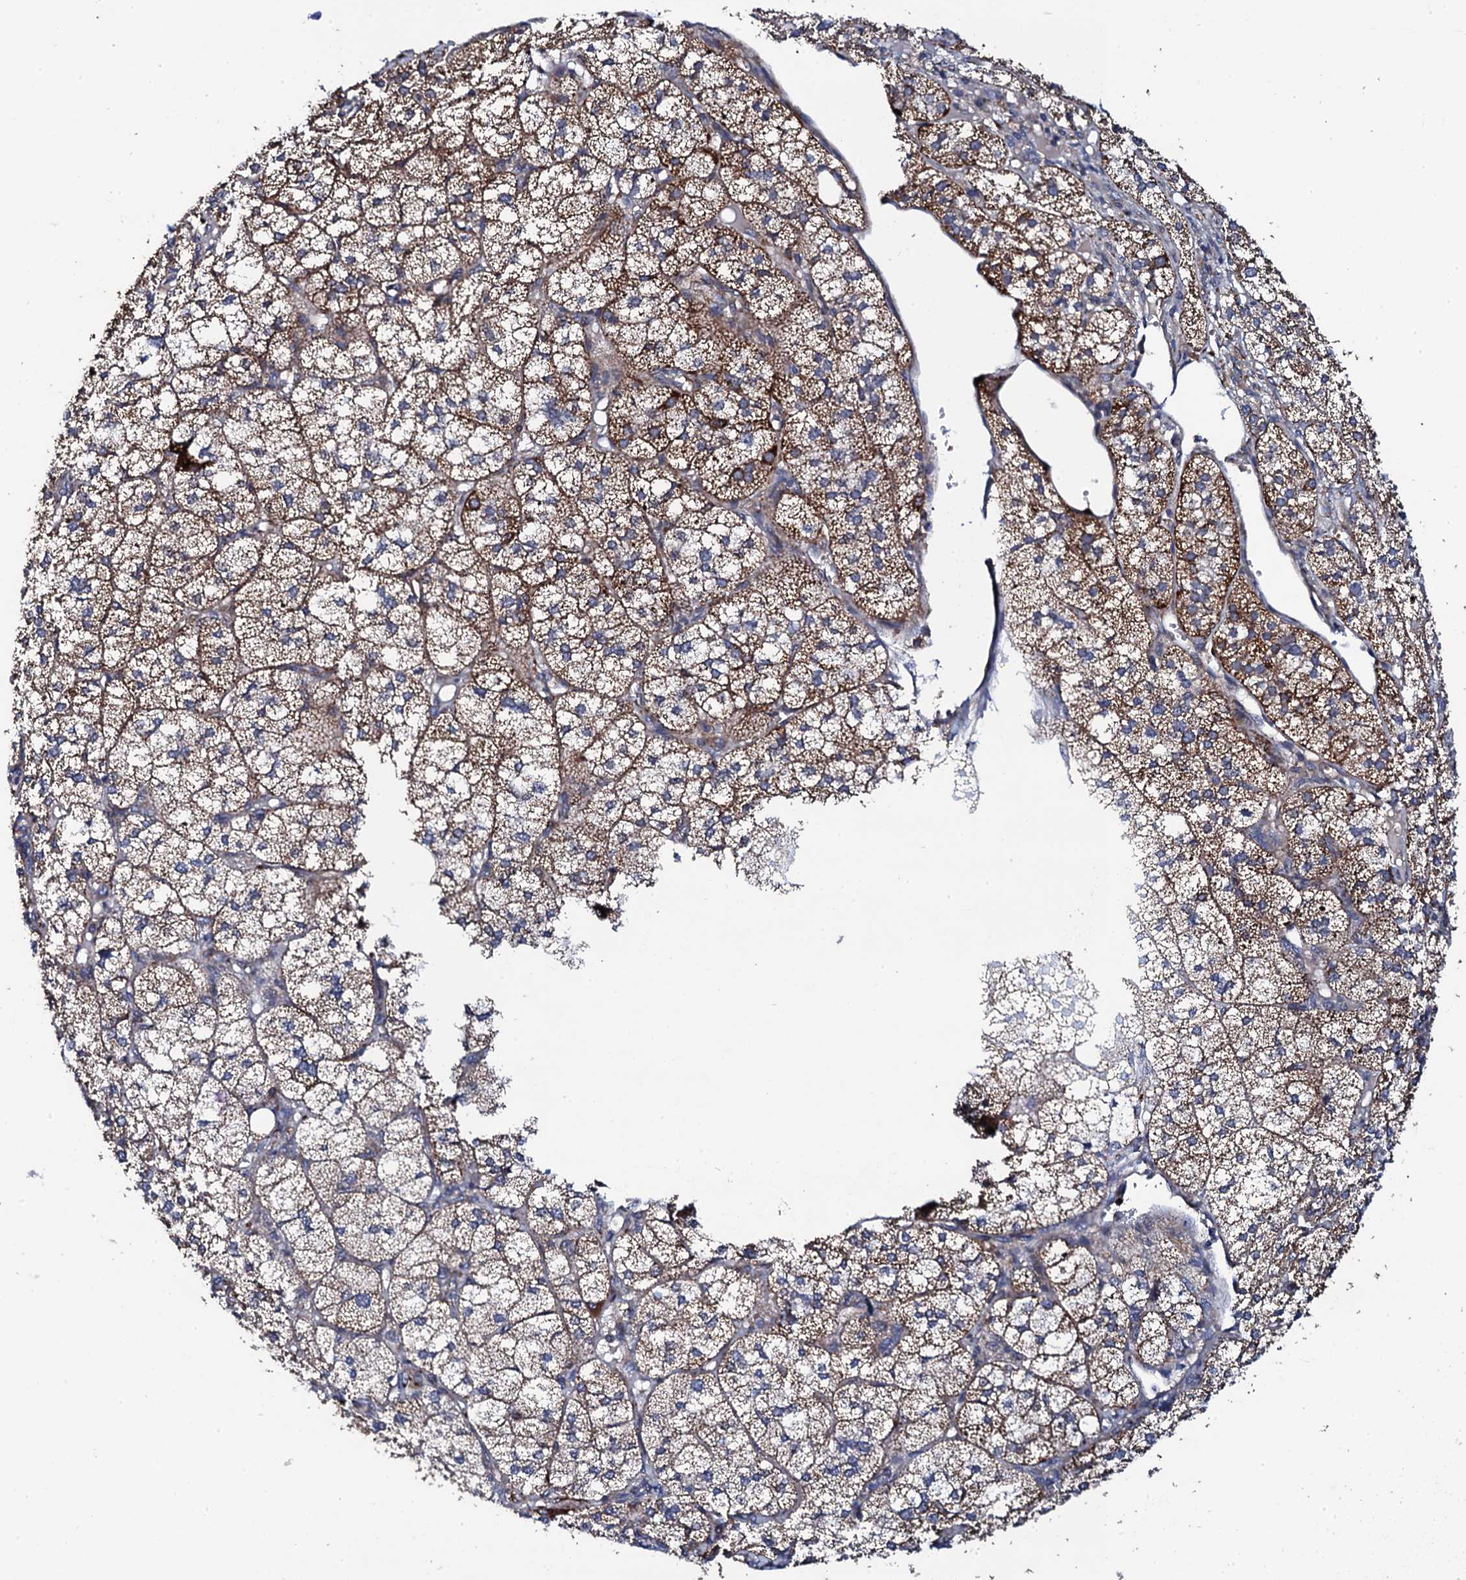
{"staining": {"intensity": "strong", "quantity": "25%-75%", "location": "cytoplasmic/membranous"}, "tissue": "adrenal gland", "cell_type": "Glandular cells", "image_type": "normal", "snomed": [{"axis": "morphology", "description": "Normal tissue, NOS"}, {"axis": "topography", "description": "Adrenal gland"}], "caption": "This micrograph reveals IHC staining of unremarkable adrenal gland, with high strong cytoplasmic/membranous positivity in approximately 25%-75% of glandular cells.", "gene": "COG4", "patient": {"sex": "female", "age": 61}}